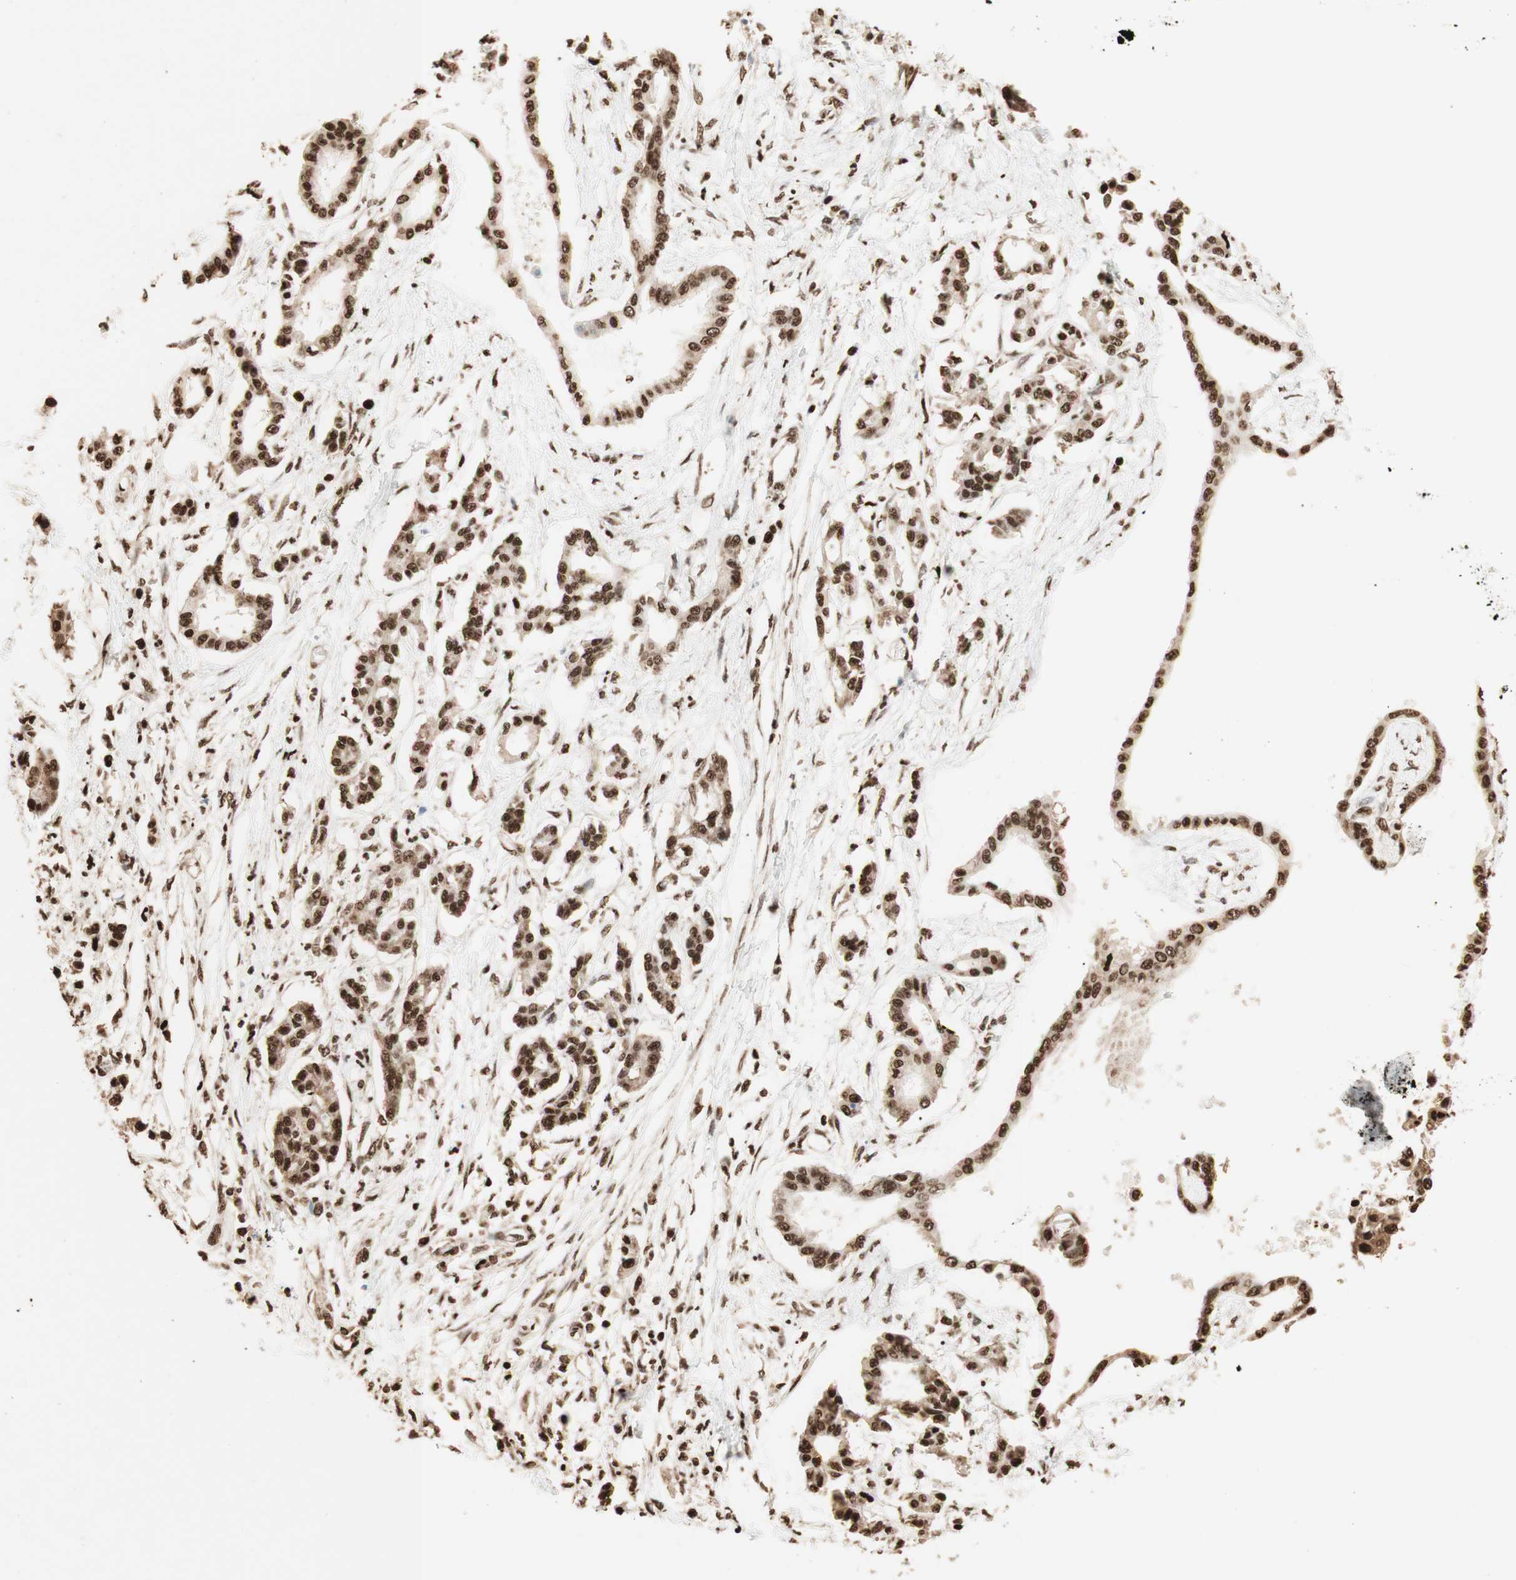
{"staining": {"intensity": "strong", "quantity": ">75%", "location": "nuclear"}, "tissue": "pancreatic cancer", "cell_type": "Tumor cells", "image_type": "cancer", "snomed": [{"axis": "morphology", "description": "Adenocarcinoma, NOS"}, {"axis": "topography", "description": "Pancreas"}], "caption": "Immunohistochemical staining of pancreatic adenocarcinoma shows high levels of strong nuclear protein staining in about >75% of tumor cells.", "gene": "HNRNPA2B1", "patient": {"sex": "male", "age": 56}}